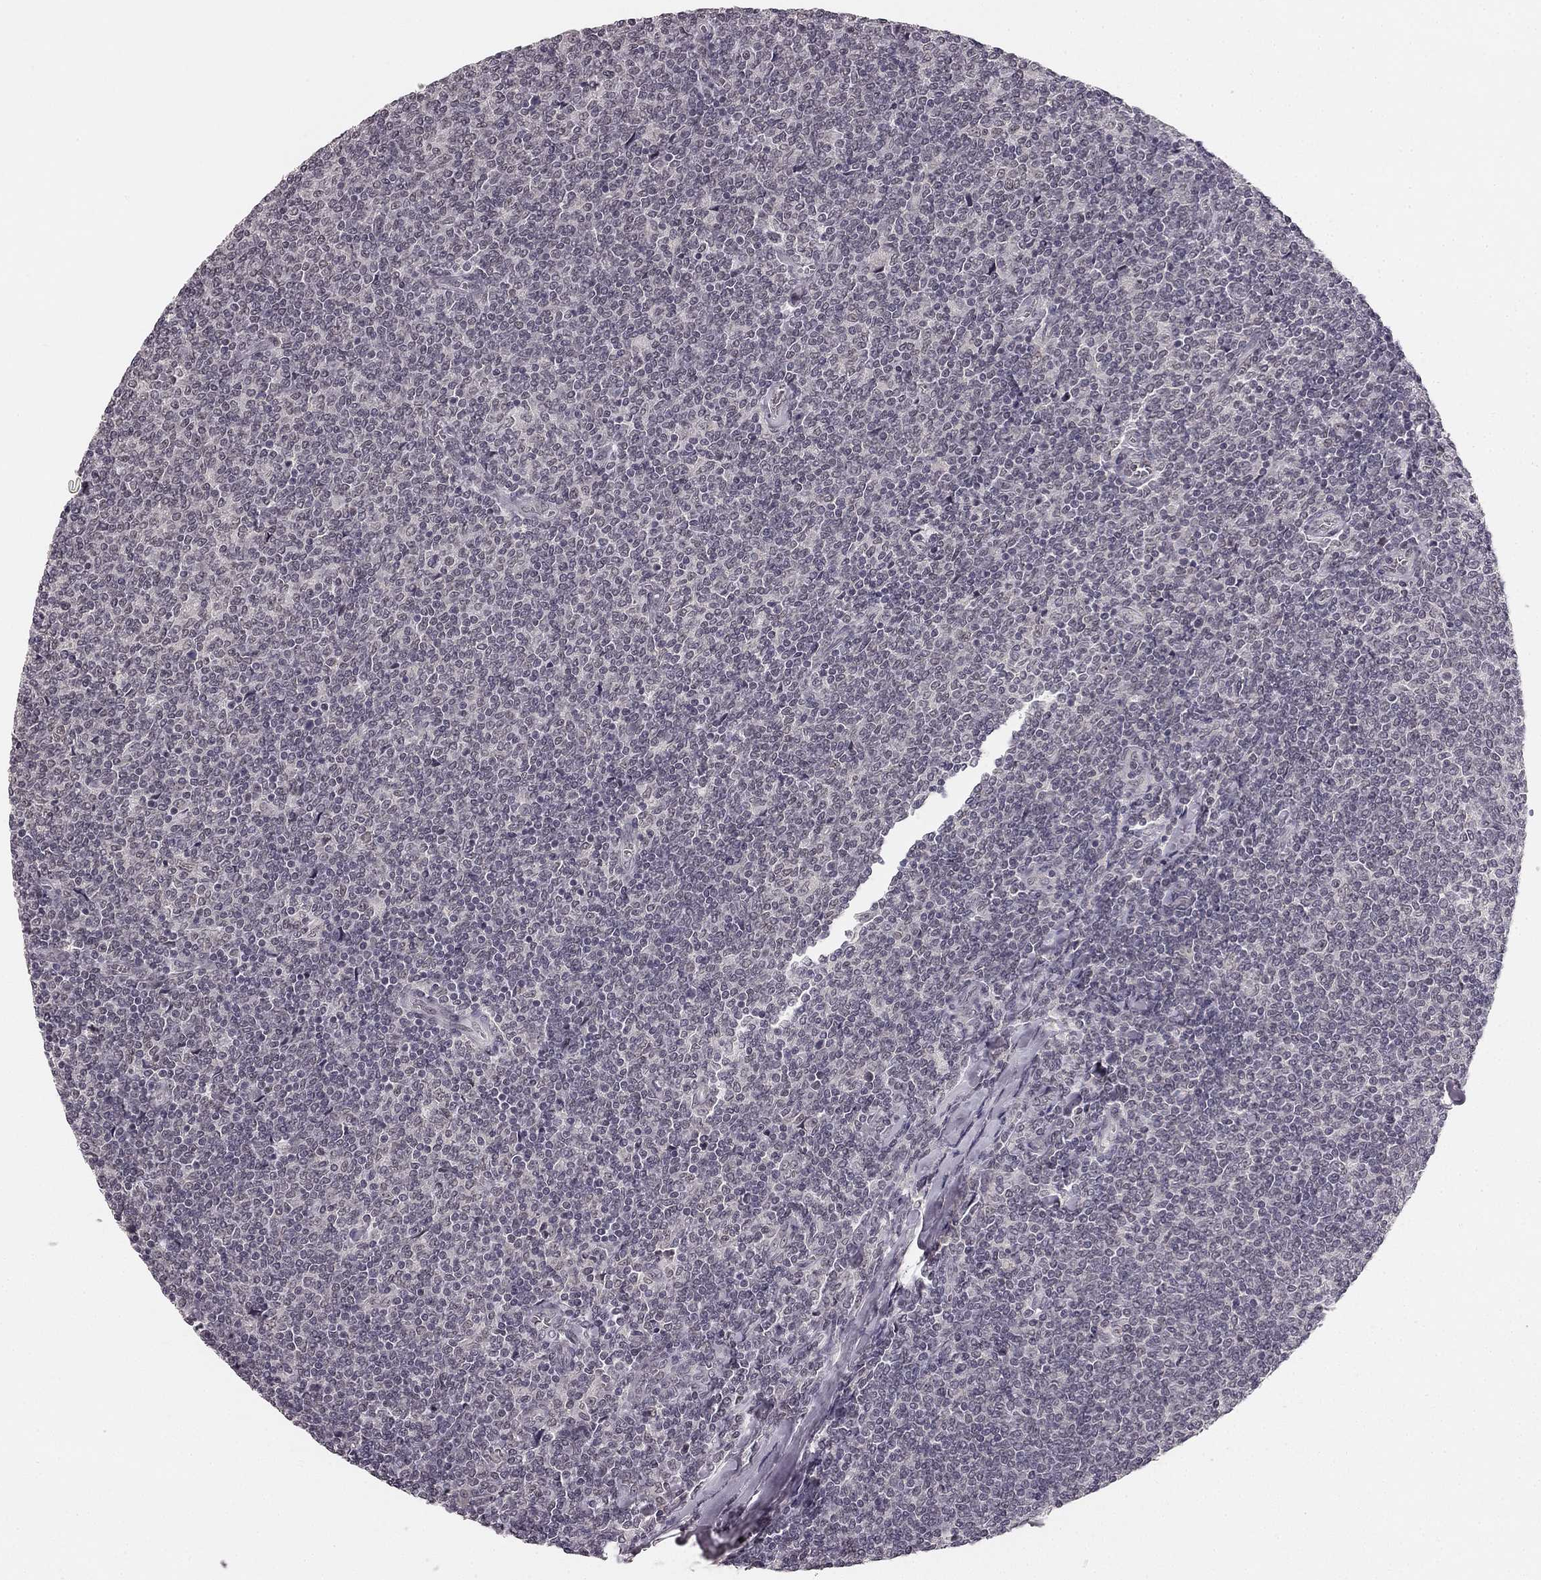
{"staining": {"intensity": "negative", "quantity": "none", "location": "none"}, "tissue": "lymphoma", "cell_type": "Tumor cells", "image_type": "cancer", "snomed": [{"axis": "morphology", "description": "Malignant lymphoma, non-Hodgkin's type, Low grade"}, {"axis": "topography", "description": "Lymph node"}], "caption": "Immunohistochemistry (IHC) image of human low-grade malignant lymphoma, non-Hodgkin's type stained for a protein (brown), which reveals no expression in tumor cells.", "gene": "HCN4", "patient": {"sex": "male", "age": 52}}